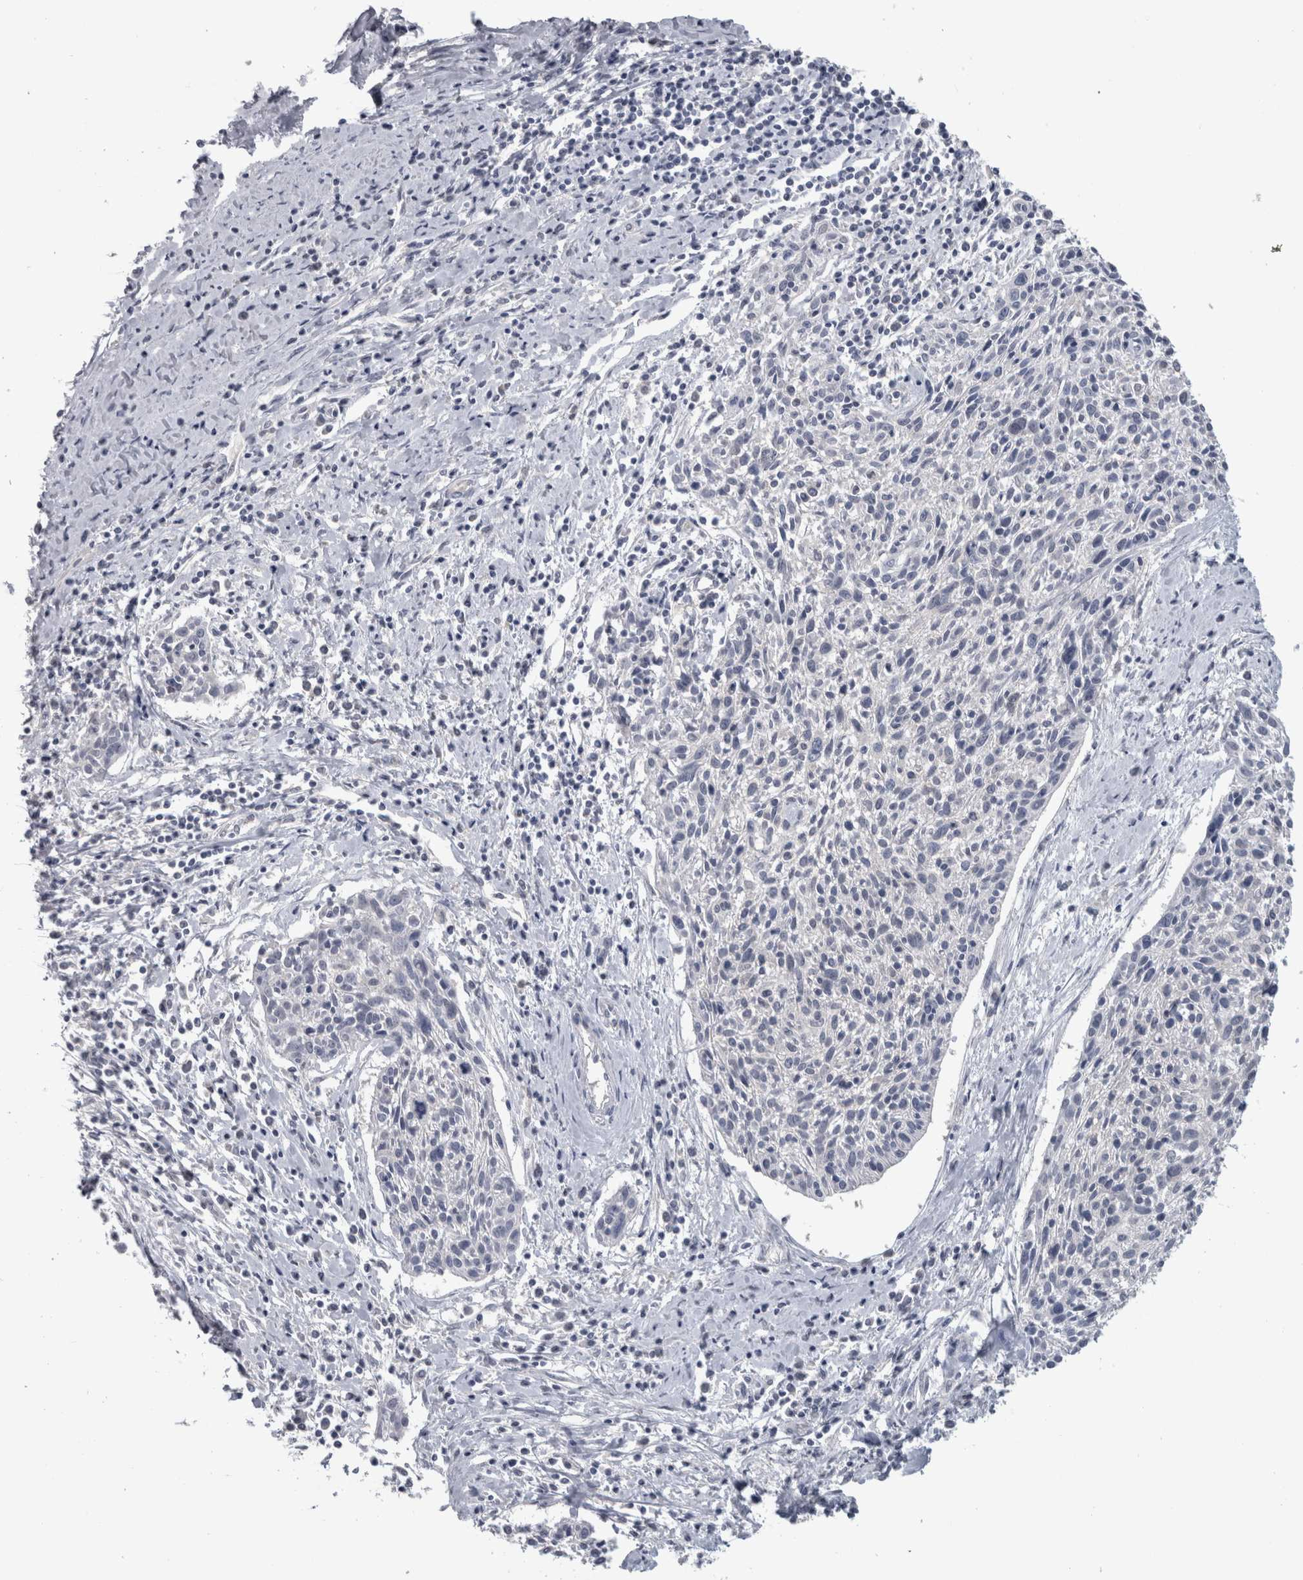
{"staining": {"intensity": "negative", "quantity": "none", "location": "none"}, "tissue": "cervical cancer", "cell_type": "Tumor cells", "image_type": "cancer", "snomed": [{"axis": "morphology", "description": "Squamous cell carcinoma, NOS"}, {"axis": "topography", "description": "Cervix"}], "caption": "This is an immunohistochemistry (IHC) histopathology image of human cervical cancer. There is no staining in tumor cells.", "gene": "NAPRT", "patient": {"sex": "female", "age": 51}}